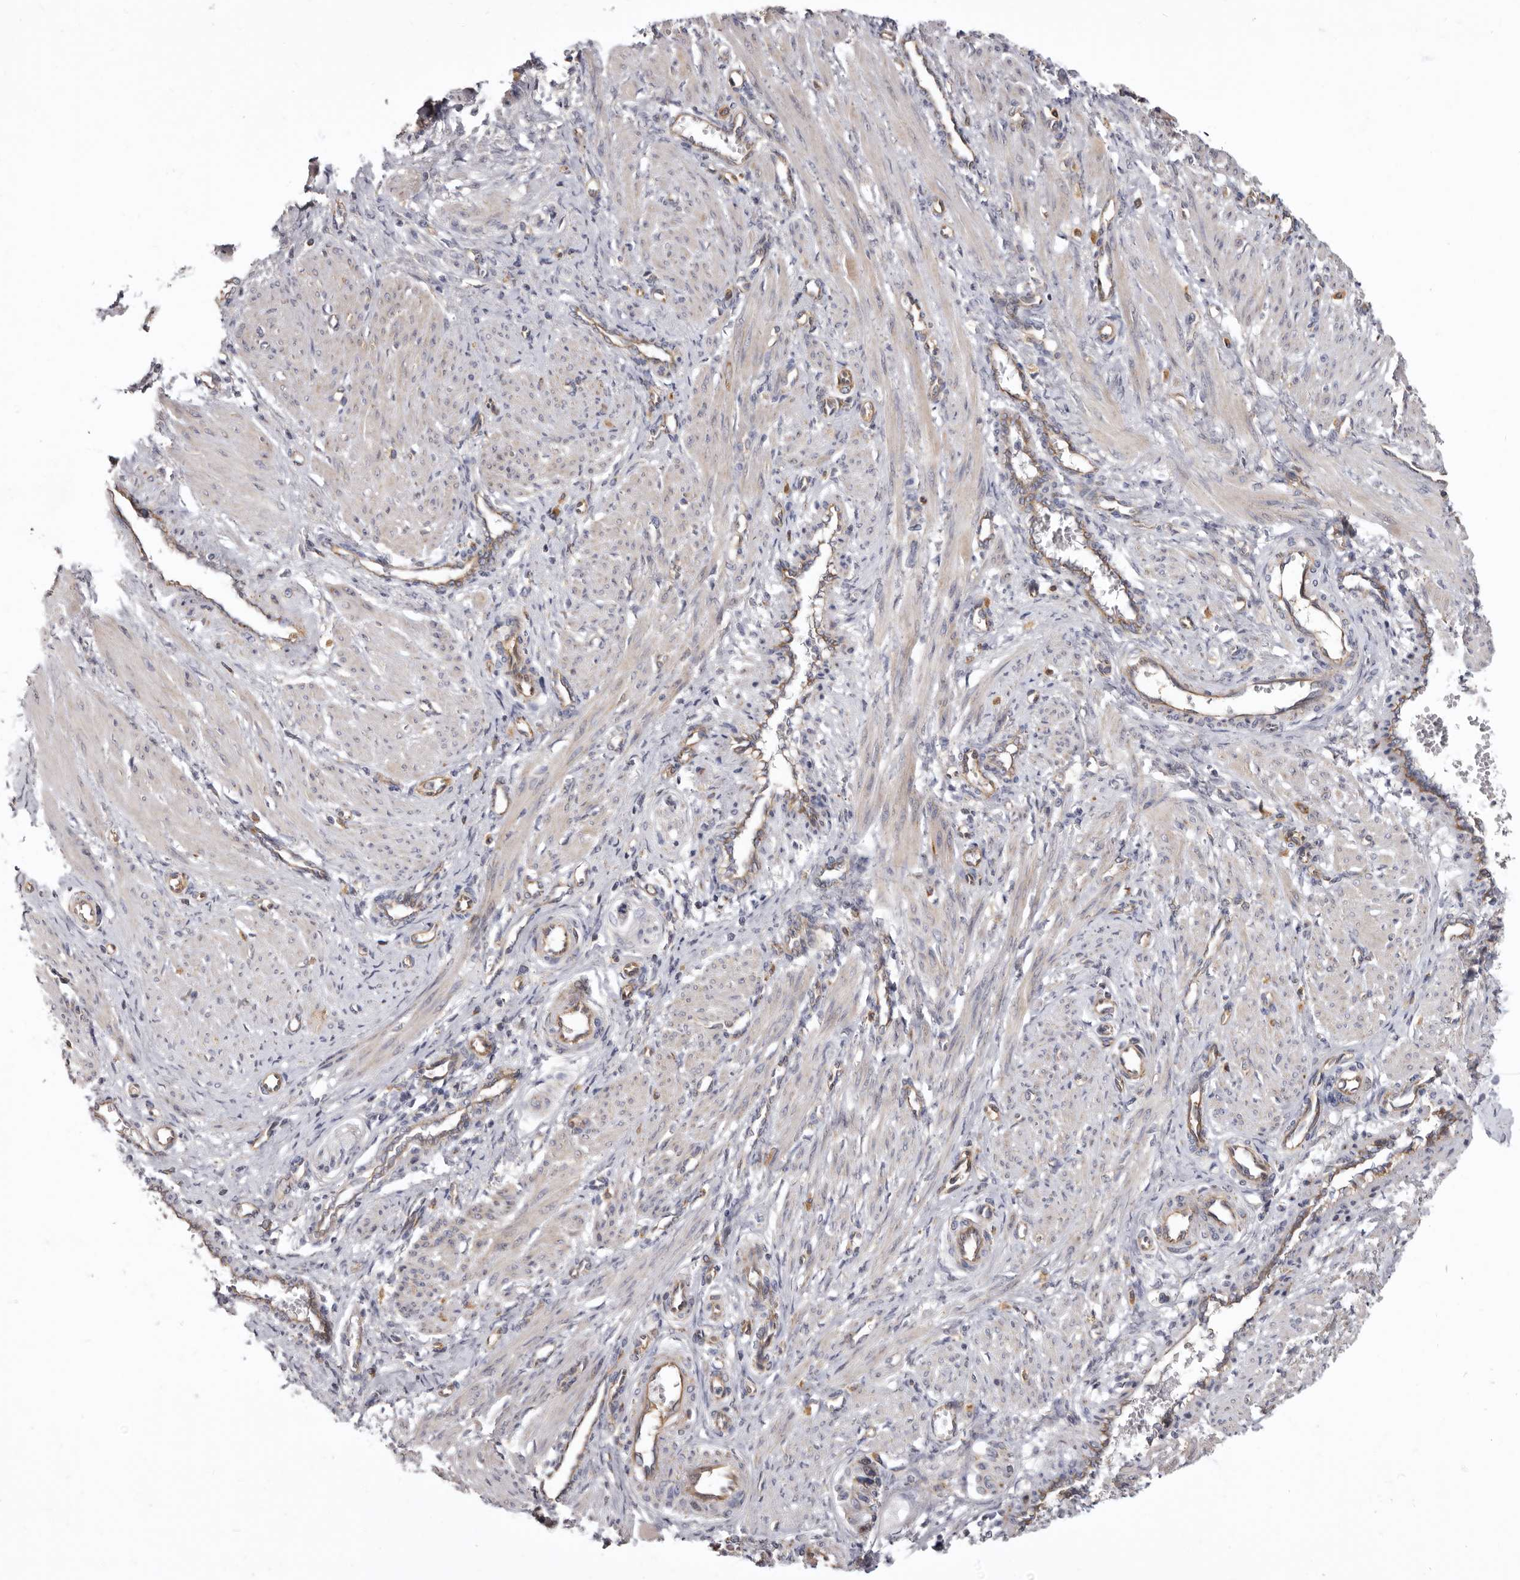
{"staining": {"intensity": "weak", "quantity": "<25%", "location": "cytoplasmic/membranous"}, "tissue": "smooth muscle", "cell_type": "Smooth muscle cells", "image_type": "normal", "snomed": [{"axis": "morphology", "description": "Normal tissue, NOS"}, {"axis": "topography", "description": "Endometrium"}], "caption": "Immunohistochemistry (IHC) micrograph of normal human smooth muscle stained for a protein (brown), which reveals no expression in smooth muscle cells.", "gene": "FMO2", "patient": {"sex": "female", "age": 33}}